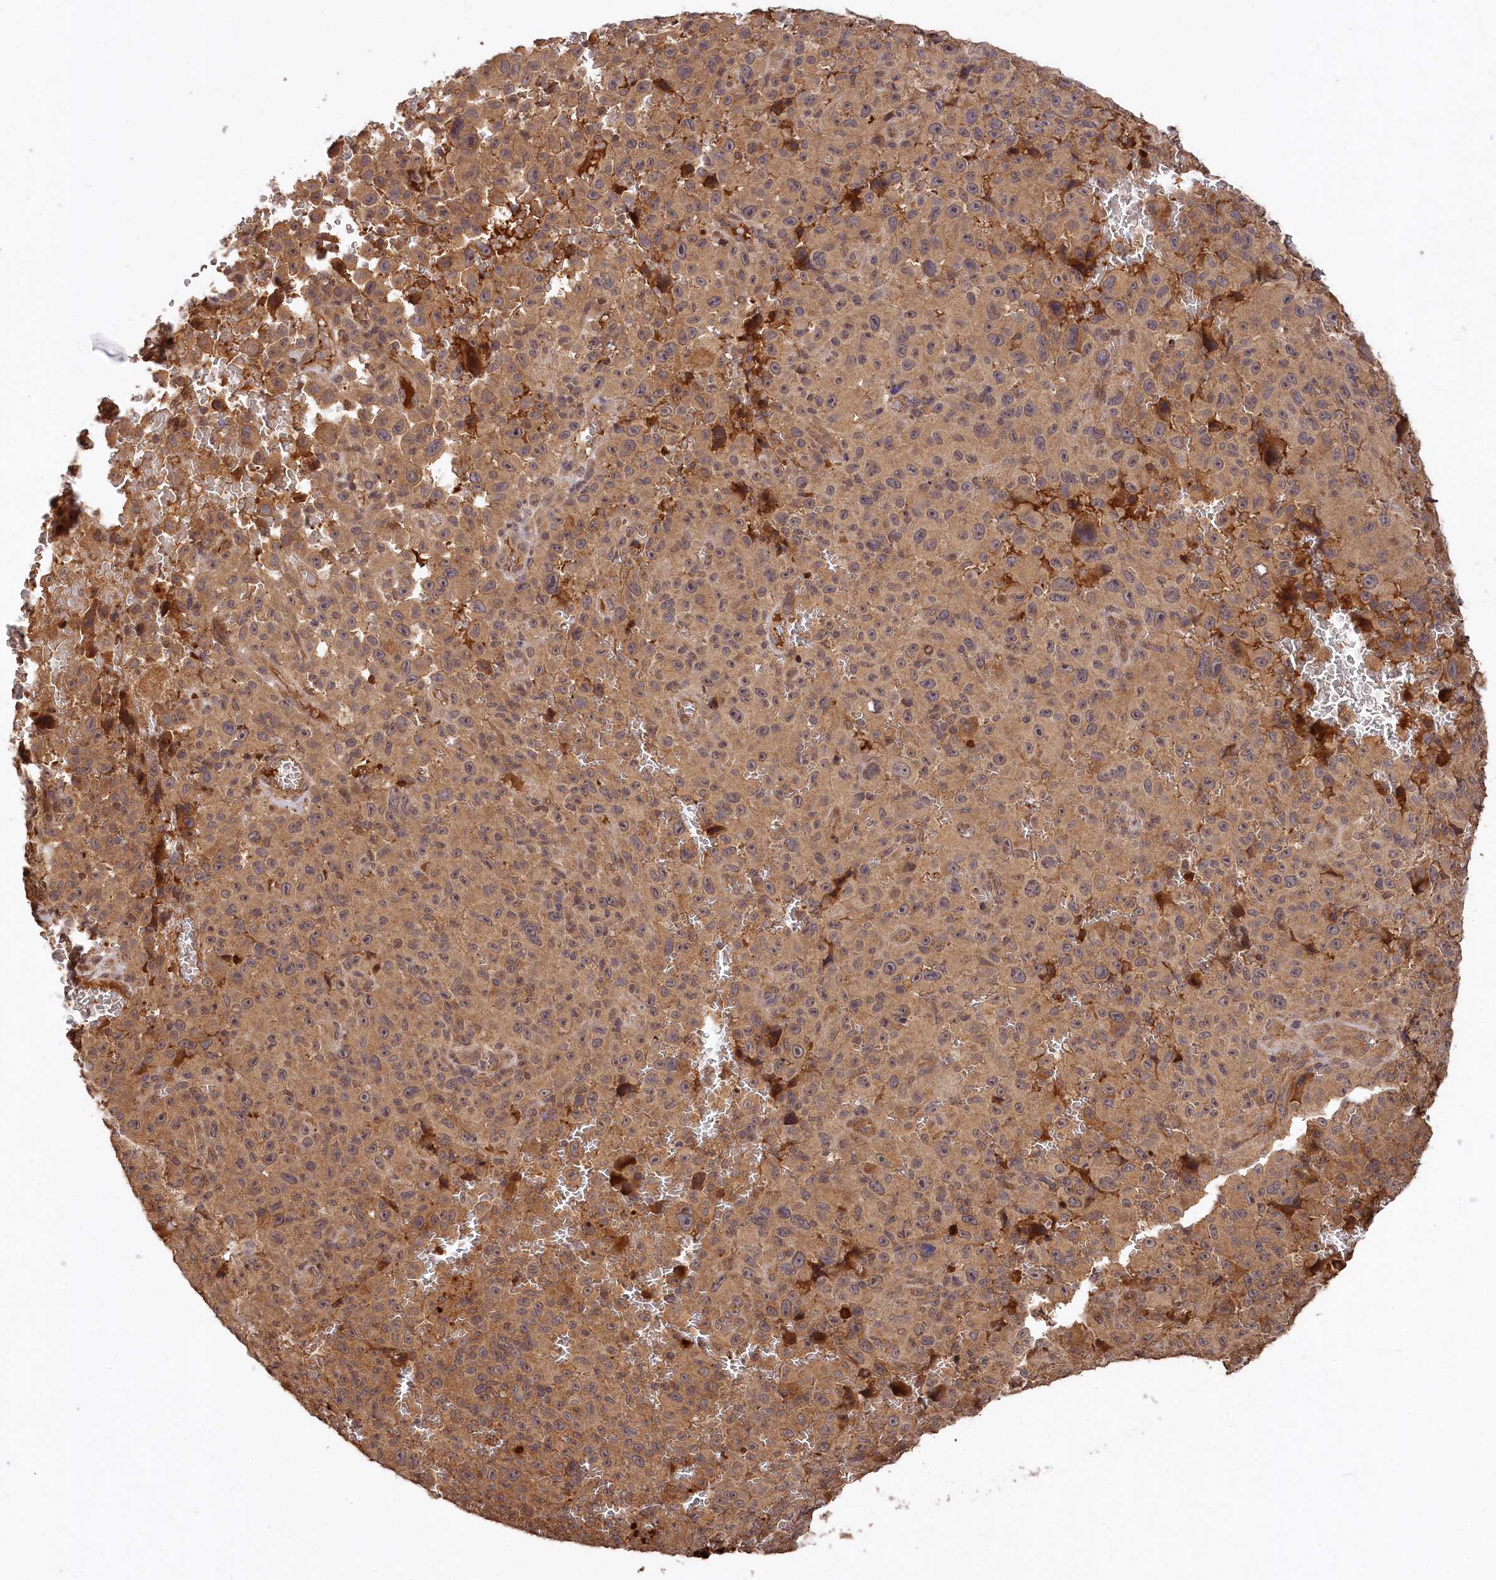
{"staining": {"intensity": "moderate", "quantity": ">75%", "location": "cytoplasmic/membranous"}, "tissue": "melanoma", "cell_type": "Tumor cells", "image_type": "cancer", "snomed": [{"axis": "morphology", "description": "Malignant melanoma, NOS"}, {"axis": "topography", "description": "Skin"}], "caption": "Immunohistochemical staining of human melanoma exhibits medium levels of moderate cytoplasmic/membranous positivity in approximately >75% of tumor cells.", "gene": "MCF2L2", "patient": {"sex": "female", "age": 82}}